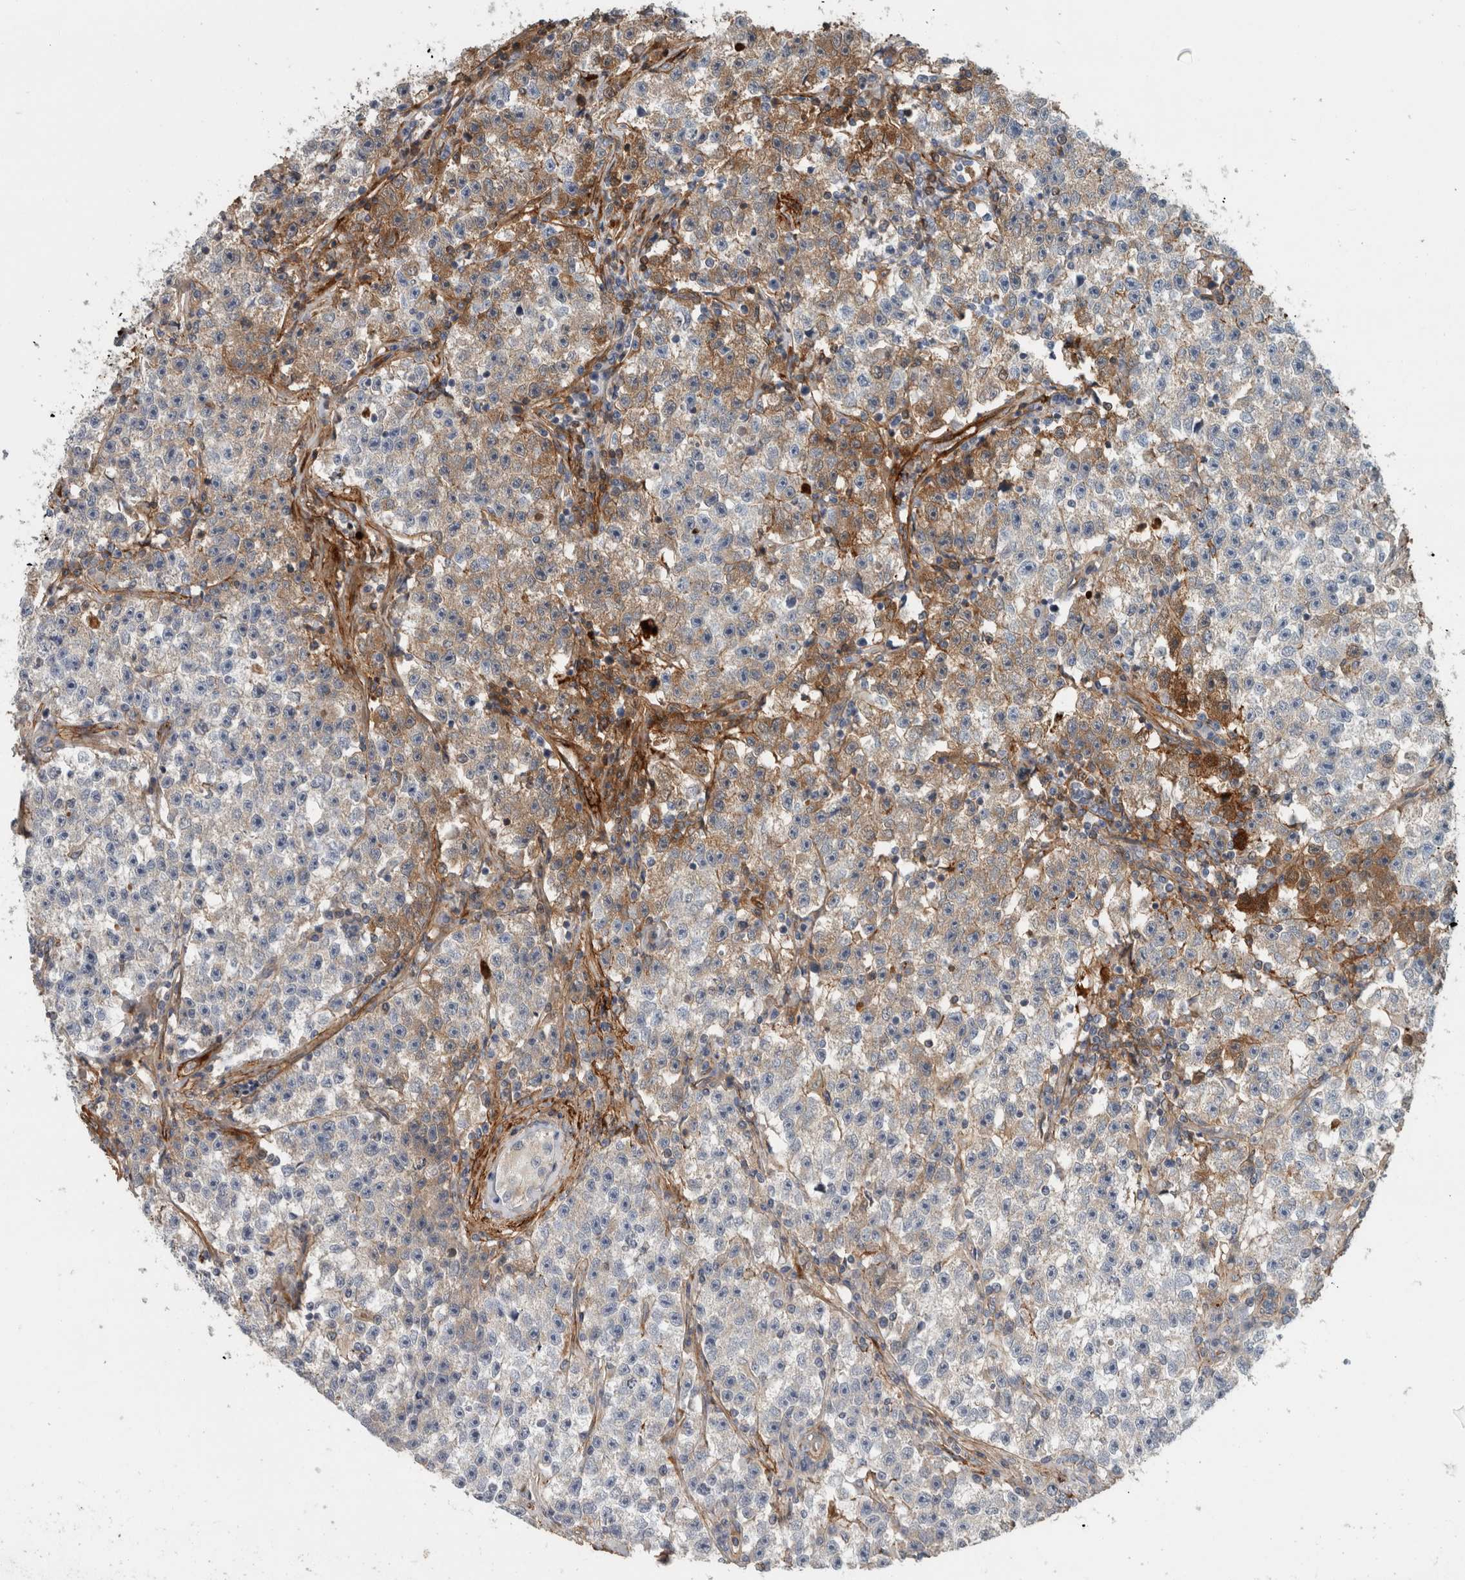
{"staining": {"intensity": "moderate", "quantity": "<25%", "location": "cytoplasmic/membranous"}, "tissue": "testis cancer", "cell_type": "Tumor cells", "image_type": "cancer", "snomed": [{"axis": "morphology", "description": "Seminoma, NOS"}, {"axis": "topography", "description": "Testis"}], "caption": "Immunohistochemical staining of human testis cancer (seminoma) demonstrates low levels of moderate cytoplasmic/membranous positivity in about <25% of tumor cells. Ihc stains the protein in brown and the nuclei are stained blue.", "gene": "FN1", "patient": {"sex": "male", "age": 22}}